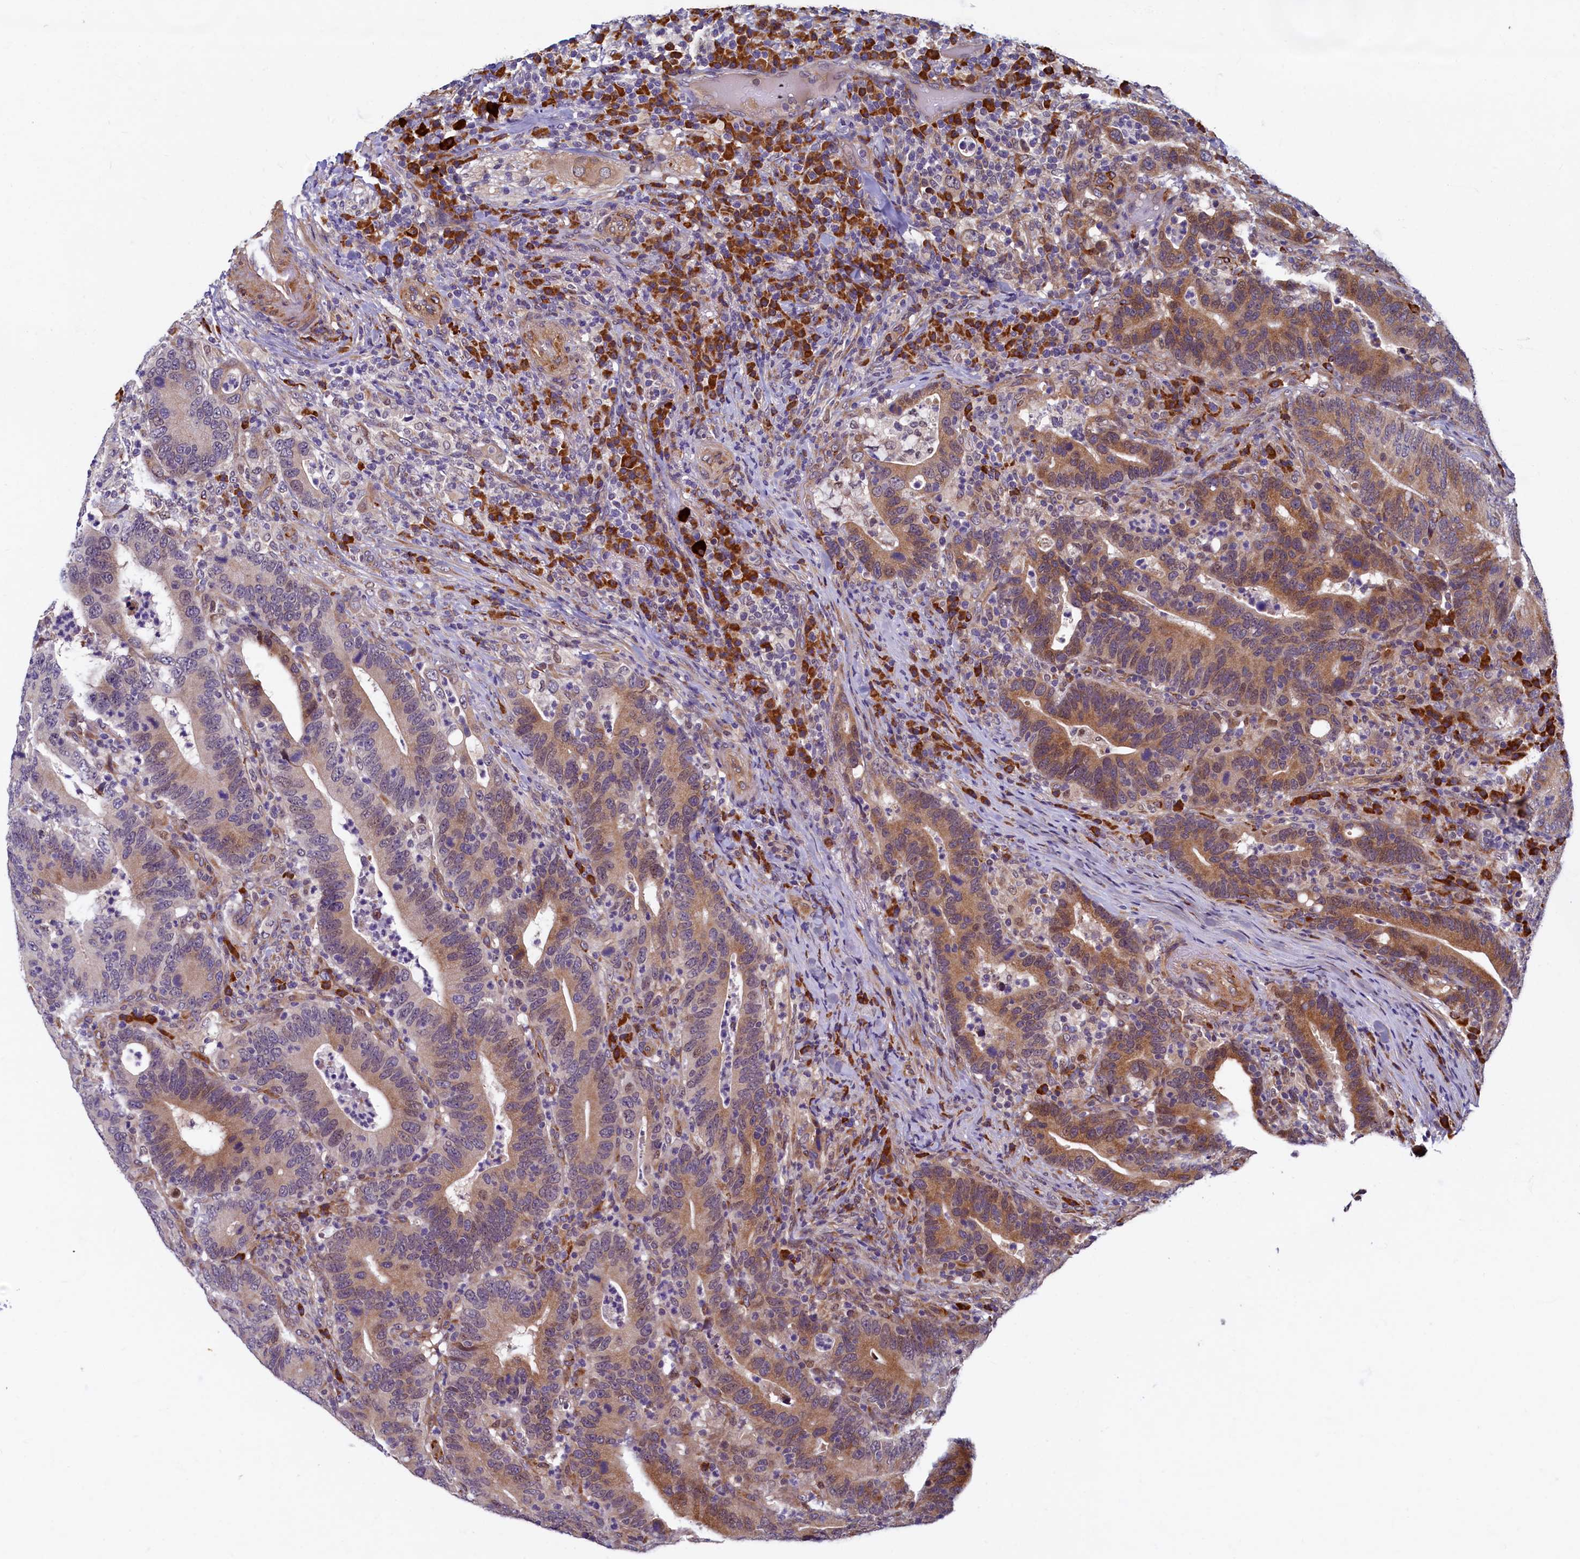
{"staining": {"intensity": "moderate", "quantity": ">75%", "location": "cytoplasmic/membranous"}, "tissue": "colorectal cancer", "cell_type": "Tumor cells", "image_type": "cancer", "snomed": [{"axis": "morphology", "description": "Adenocarcinoma, NOS"}, {"axis": "topography", "description": "Colon"}], "caption": "Protein staining shows moderate cytoplasmic/membranous staining in approximately >75% of tumor cells in adenocarcinoma (colorectal).", "gene": "SLC16A14", "patient": {"sex": "female", "age": 66}}